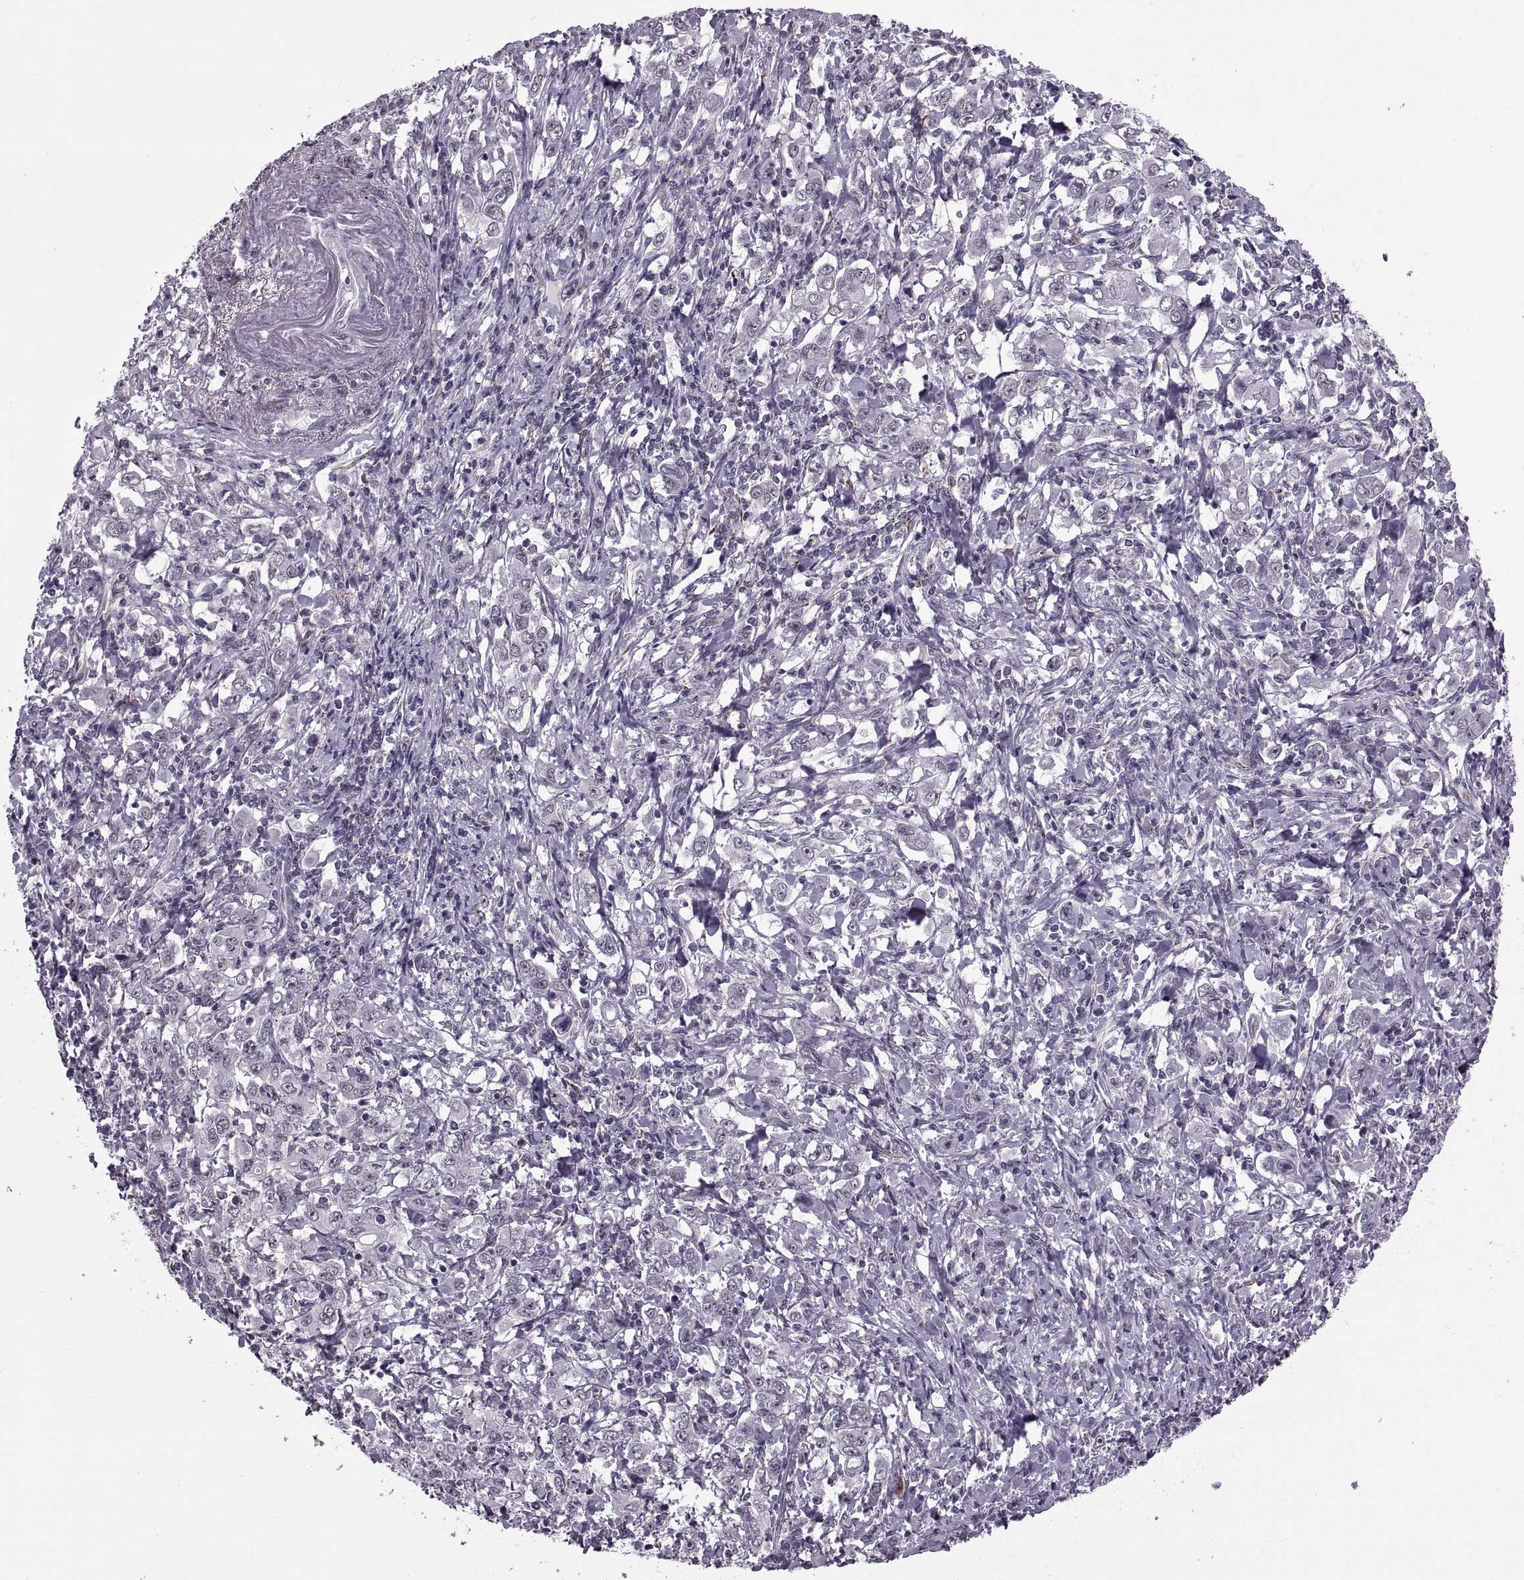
{"staining": {"intensity": "negative", "quantity": "none", "location": "none"}, "tissue": "stomach cancer", "cell_type": "Tumor cells", "image_type": "cancer", "snomed": [{"axis": "morphology", "description": "Adenocarcinoma, NOS"}, {"axis": "topography", "description": "Stomach, lower"}], "caption": "A micrograph of stomach cancer stained for a protein reveals no brown staining in tumor cells.", "gene": "OTP", "patient": {"sex": "female", "age": 72}}